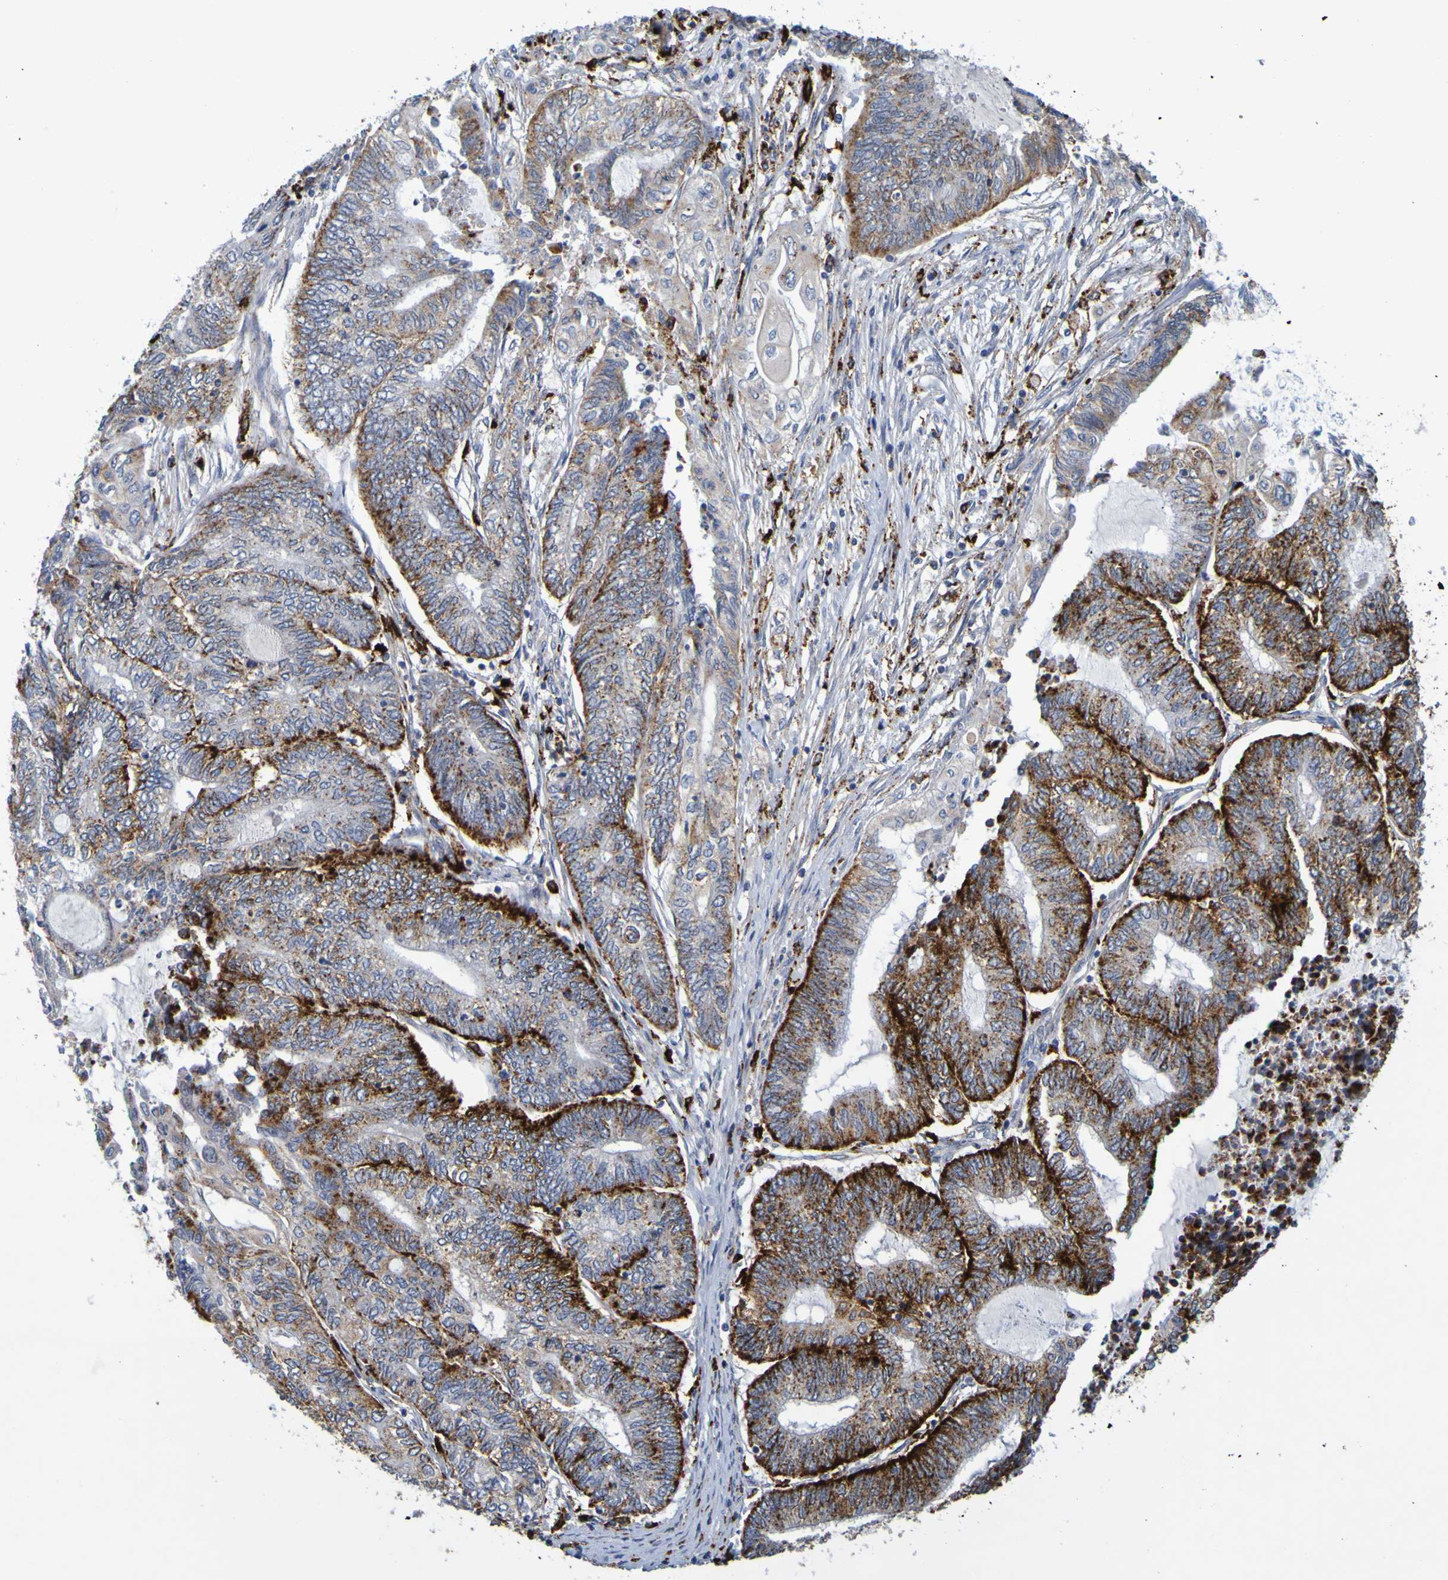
{"staining": {"intensity": "strong", "quantity": ">75%", "location": "cytoplasmic/membranous"}, "tissue": "endometrial cancer", "cell_type": "Tumor cells", "image_type": "cancer", "snomed": [{"axis": "morphology", "description": "Adenocarcinoma, NOS"}, {"axis": "topography", "description": "Uterus"}, {"axis": "topography", "description": "Endometrium"}], "caption": "Endometrial cancer (adenocarcinoma) stained with a brown dye shows strong cytoplasmic/membranous positive positivity in approximately >75% of tumor cells.", "gene": "TPH1", "patient": {"sex": "female", "age": 70}}